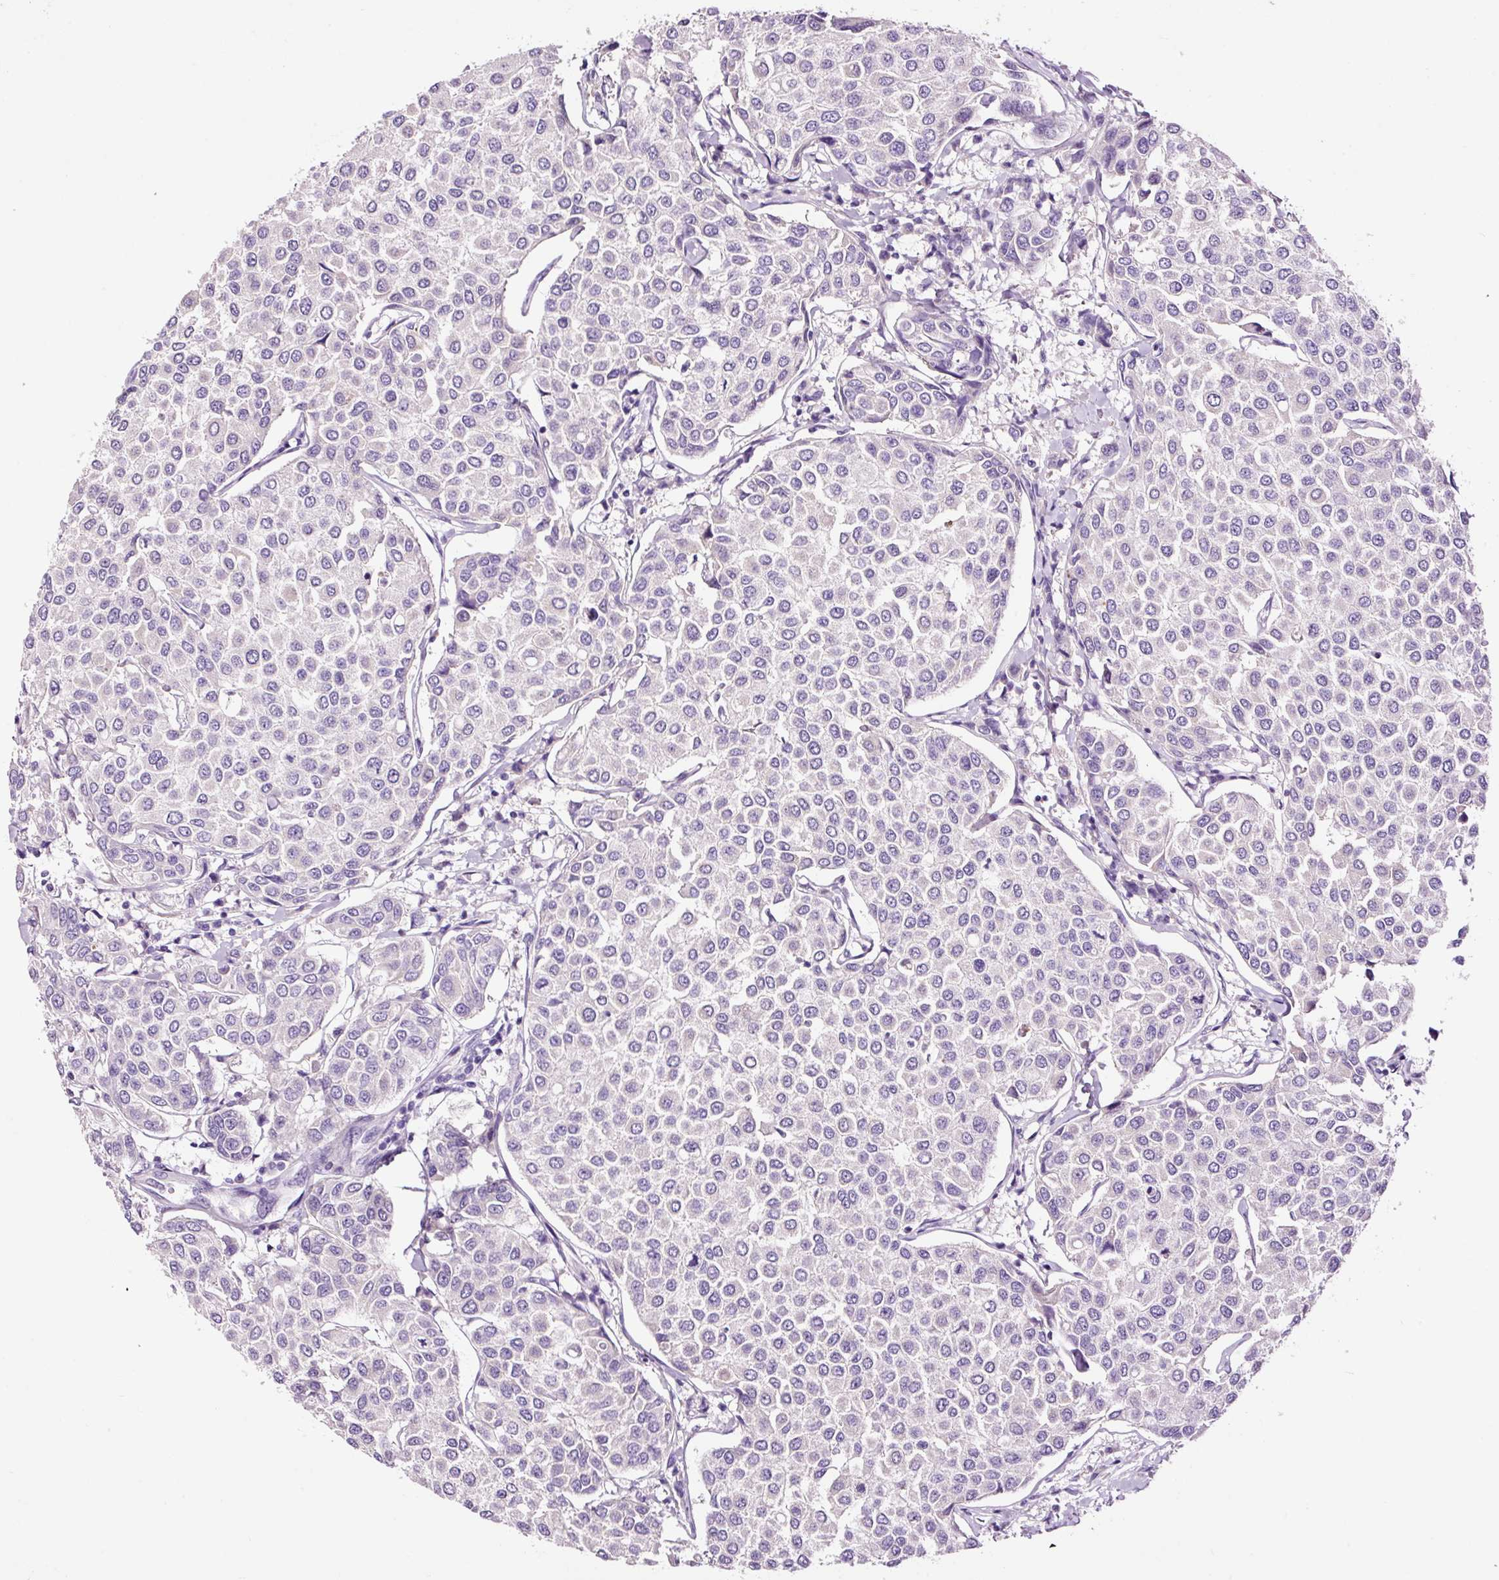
{"staining": {"intensity": "negative", "quantity": "none", "location": "none"}, "tissue": "breast cancer", "cell_type": "Tumor cells", "image_type": "cancer", "snomed": [{"axis": "morphology", "description": "Duct carcinoma"}, {"axis": "topography", "description": "Breast"}], "caption": "IHC histopathology image of human intraductal carcinoma (breast) stained for a protein (brown), which displays no positivity in tumor cells. (Brightfield microscopy of DAB (3,3'-diaminobenzidine) immunohistochemistry (IHC) at high magnification).", "gene": "PAM", "patient": {"sex": "female", "age": 55}}